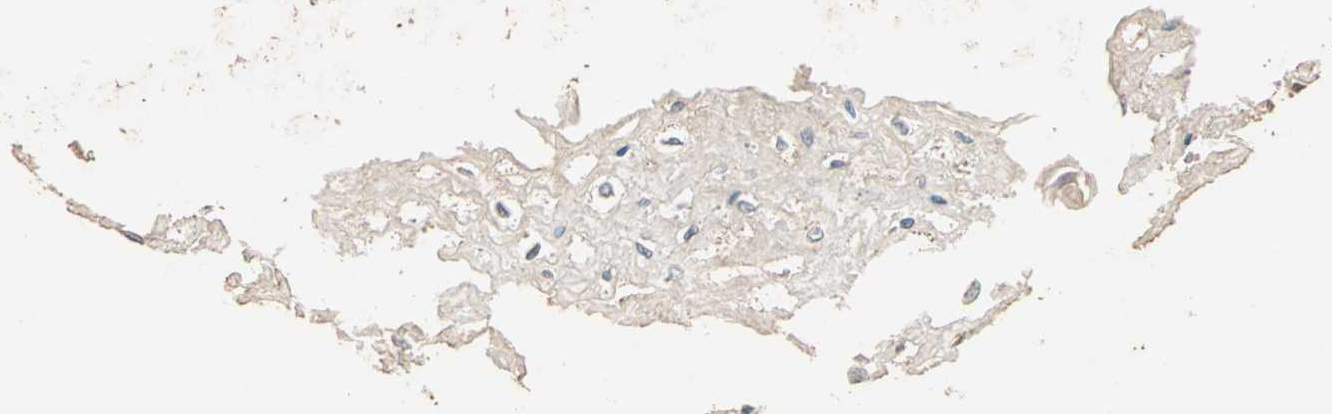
{"staining": {"intensity": "weak", "quantity": ">75%", "location": "cytoplasmic/membranous"}, "tissue": "esophagus", "cell_type": "Squamous epithelial cells", "image_type": "normal", "snomed": [{"axis": "morphology", "description": "Normal tissue, NOS"}, {"axis": "topography", "description": "Esophagus"}], "caption": "Protein analysis of normal esophagus reveals weak cytoplasmic/membranous positivity in approximately >75% of squamous epithelial cells. The staining was performed using DAB (3,3'-diaminobenzidine) to visualize the protein expression in brown, while the nuclei were stained in blue with hematoxylin (Magnification: 20x).", "gene": "ZBTB33", "patient": {"sex": "female", "age": 72}}